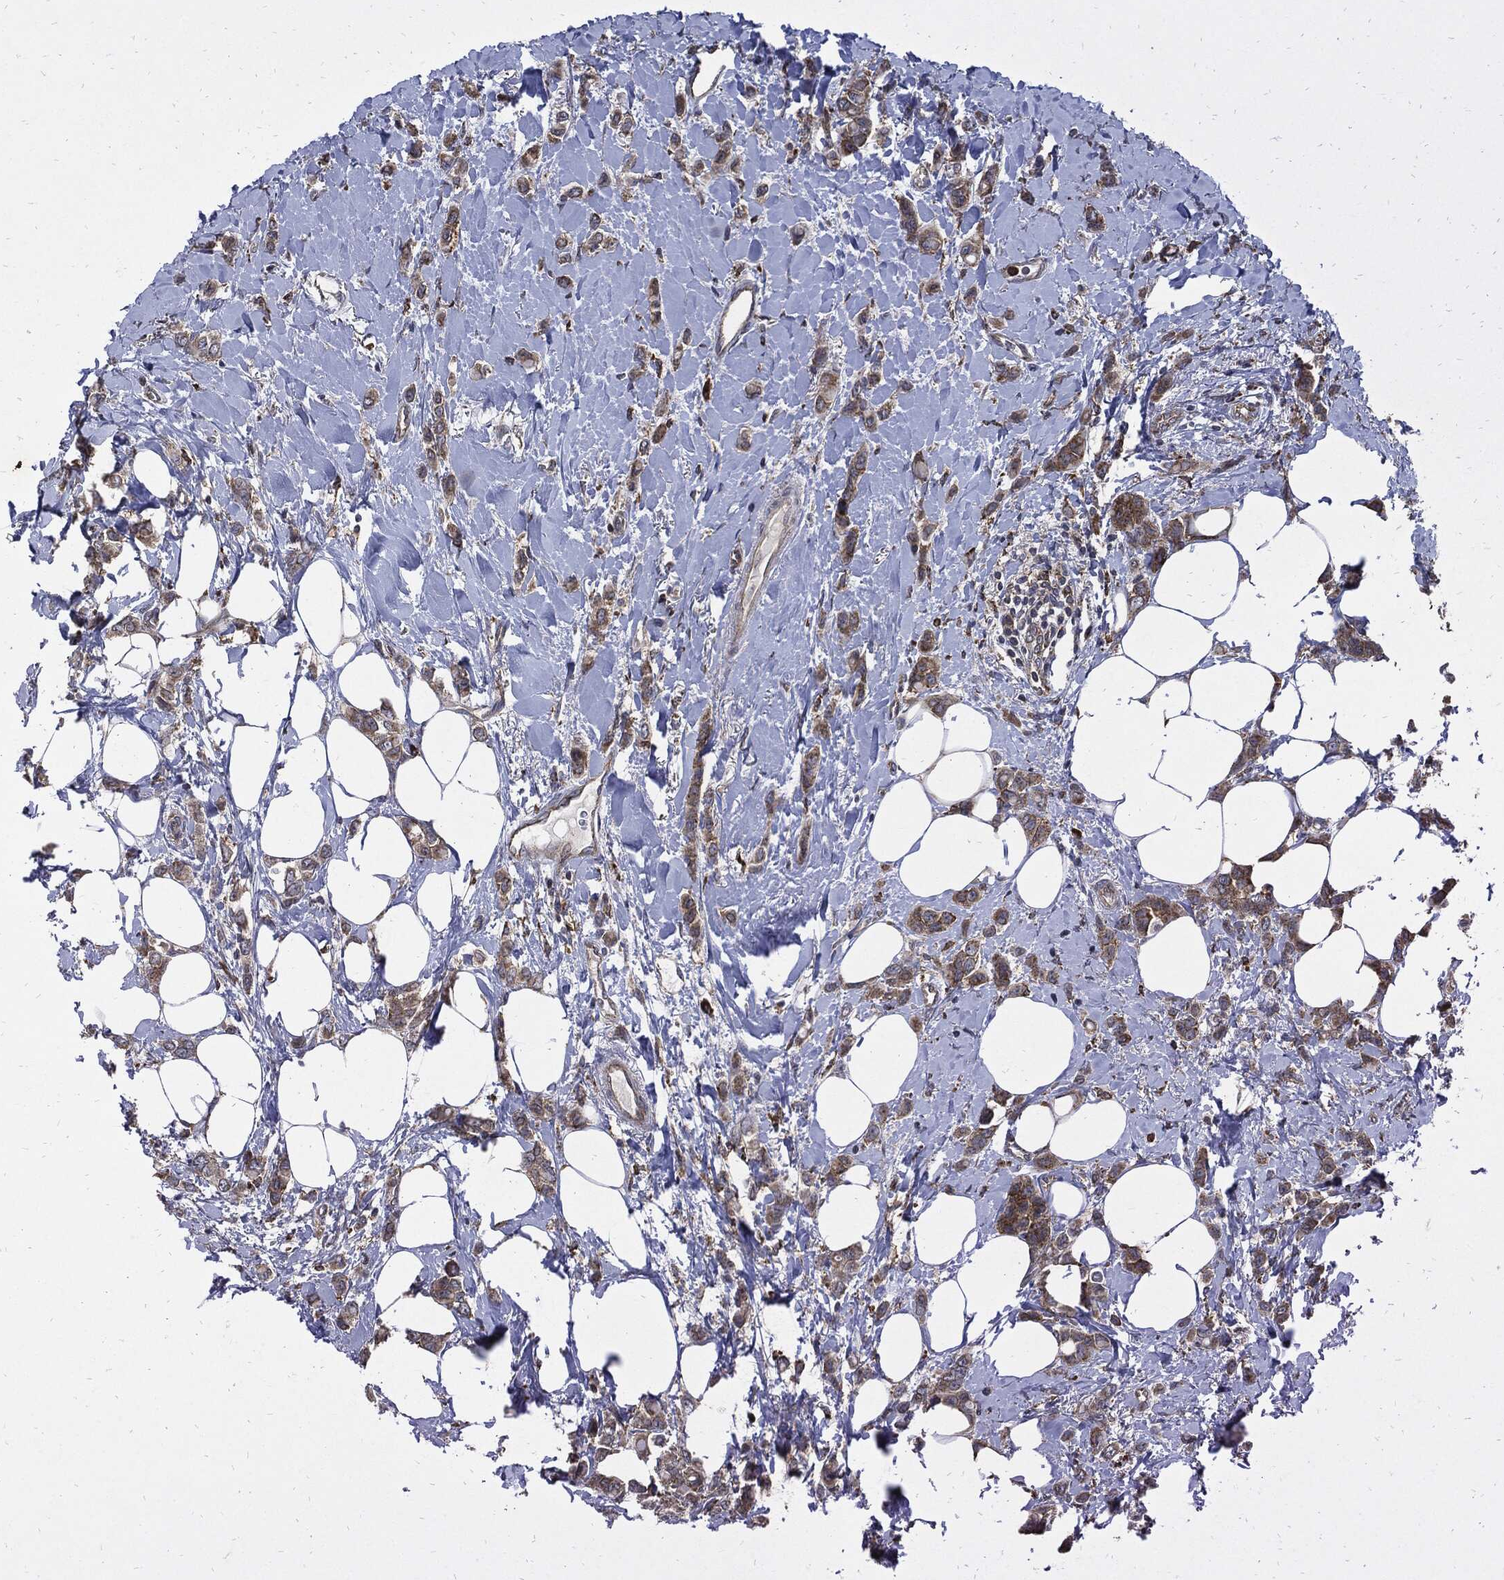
{"staining": {"intensity": "moderate", "quantity": "25%-75%", "location": "cytoplasmic/membranous"}, "tissue": "breast cancer", "cell_type": "Tumor cells", "image_type": "cancer", "snomed": [{"axis": "morphology", "description": "Lobular carcinoma"}, {"axis": "topography", "description": "Breast"}], "caption": "Lobular carcinoma (breast) was stained to show a protein in brown. There is medium levels of moderate cytoplasmic/membranous staining in approximately 25%-75% of tumor cells.", "gene": "SLC31A2", "patient": {"sex": "female", "age": 66}}